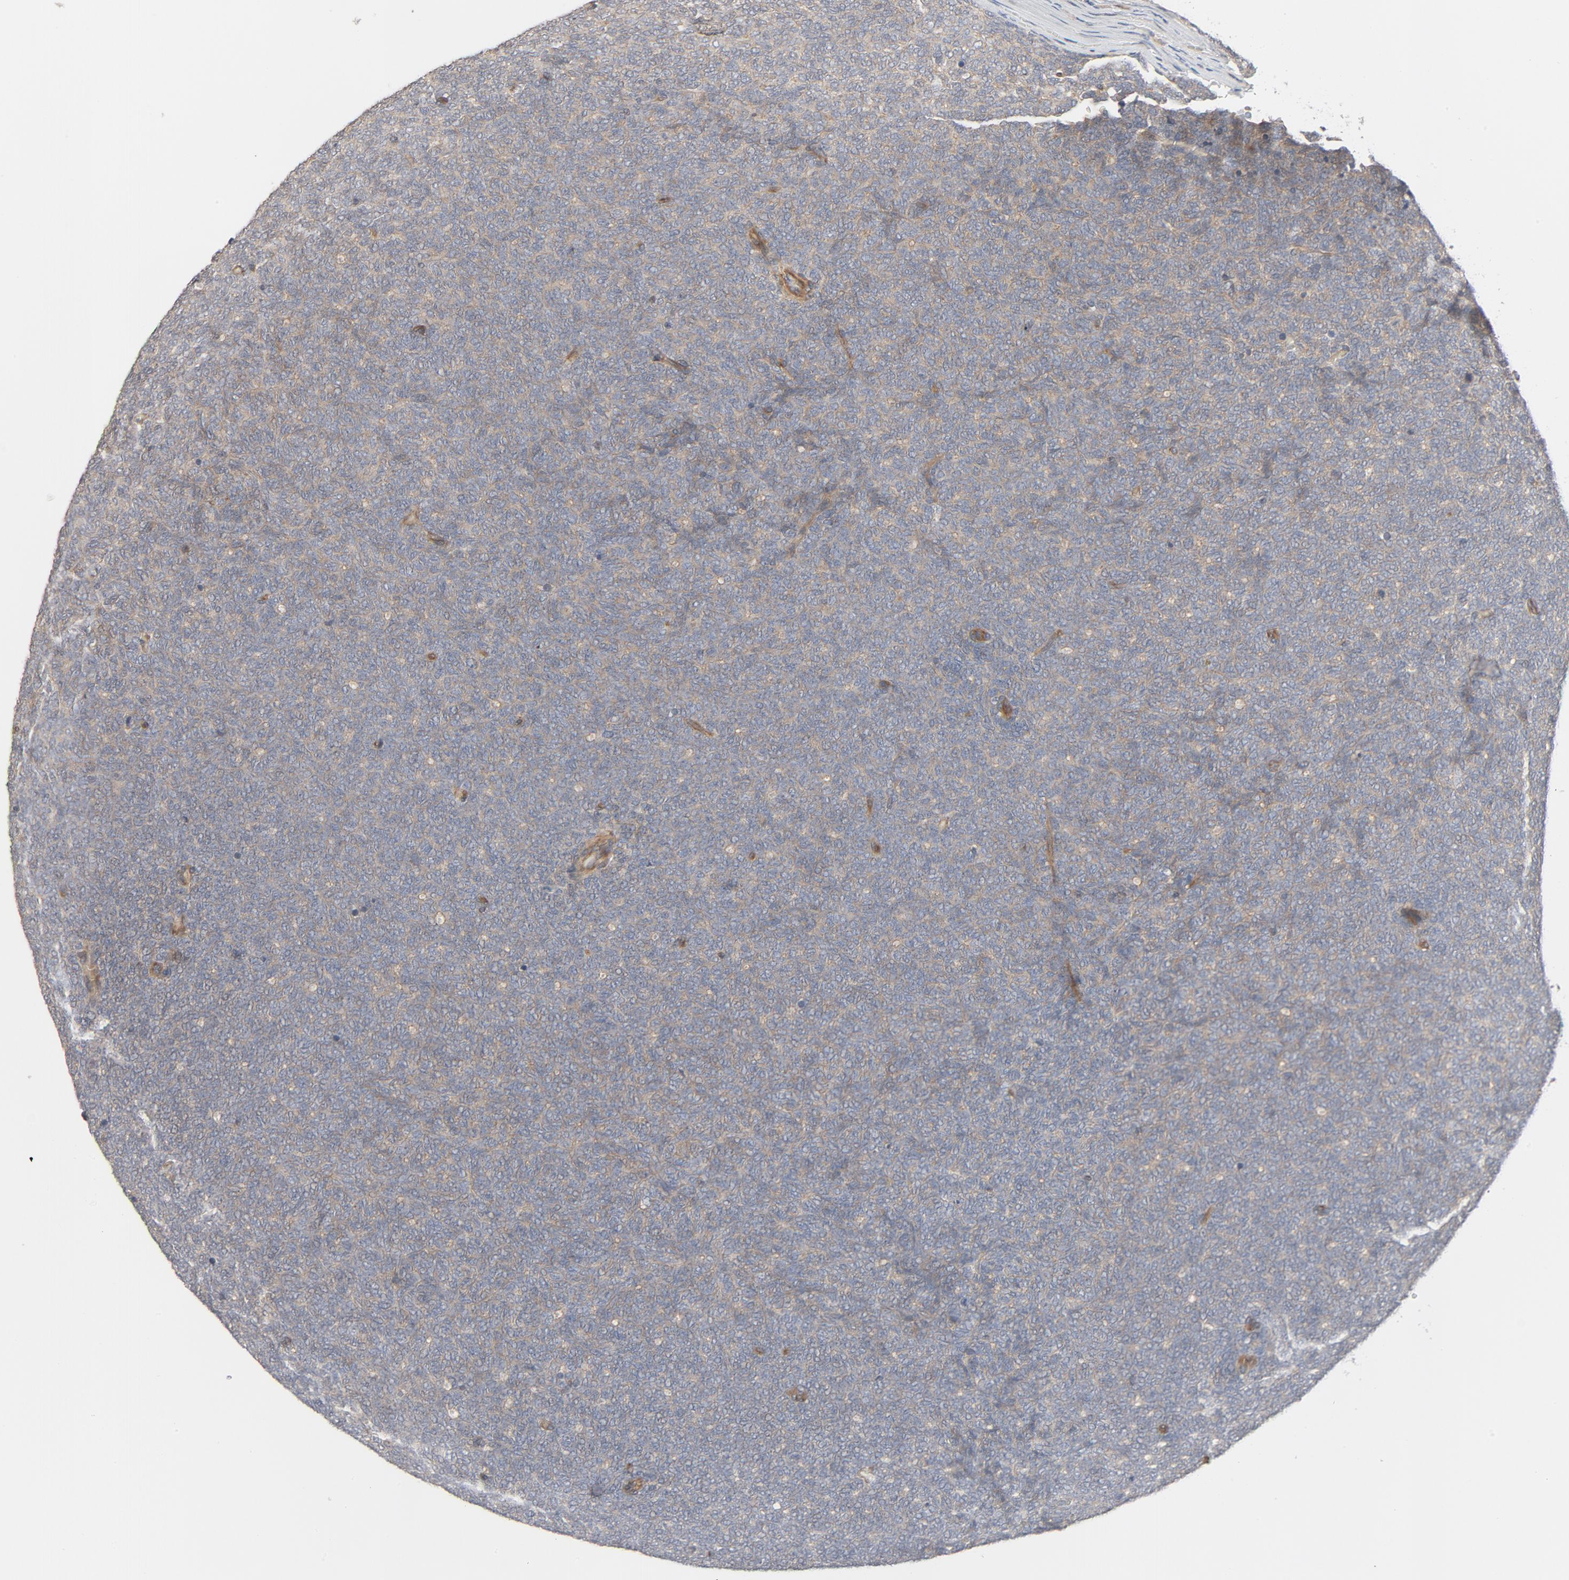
{"staining": {"intensity": "moderate", "quantity": ">75%", "location": "cytoplasmic/membranous"}, "tissue": "renal cancer", "cell_type": "Tumor cells", "image_type": "cancer", "snomed": [{"axis": "morphology", "description": "Neoplasm, malignant, NOS"}, {"axis": "topography", "description": "Kidney"}], "caption": "This image shows neoplasm (malignant) (renal) stained with IHC to label a protein in brown. The cytoplasmic/membranous of tumor cells show moderate positivity for the protein. Nuclei are counter-stained blue.", "gene": "TRIOBP", "patient": {"sex": "male", "age": 28}}